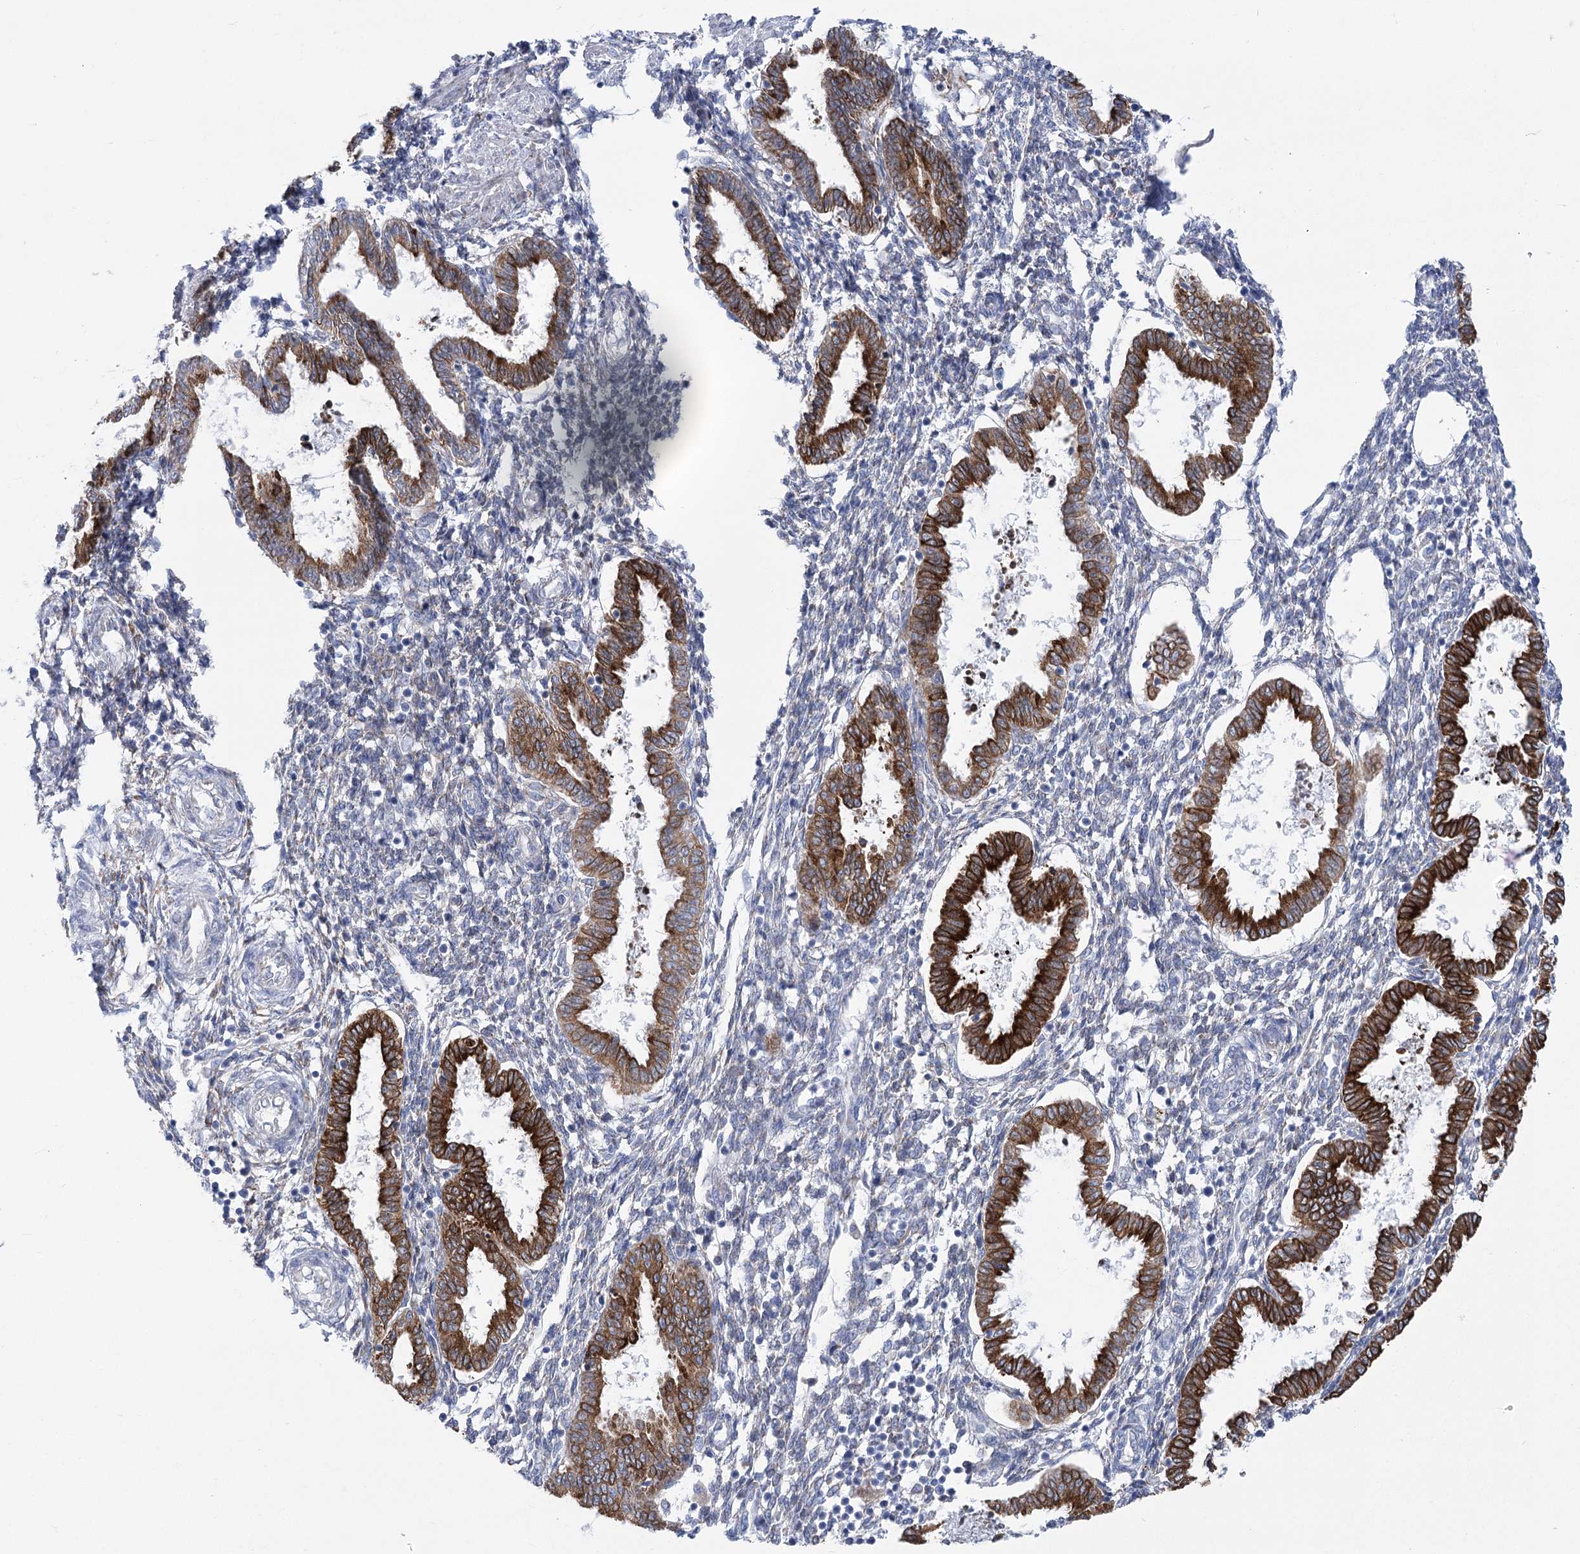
{"staining": {"intensity": "negative", "quantity": "none", "location": "none"}, "tissue": "endometrium", "cell_type": "Cells in endometrial stroma", "image_type": "normal", "snomed": [{"axis": "morphology", "description": "Normal tissue, NOS"}, {"axis": "topography", "description": "Endometrium"}], "caption": "Normal endometrium was stained to show a protein in brown. There is no significant expression in cells in endometrial stroma.", "gene": "YTHDC2", "patient": {"sex": "female", "age": 33}}